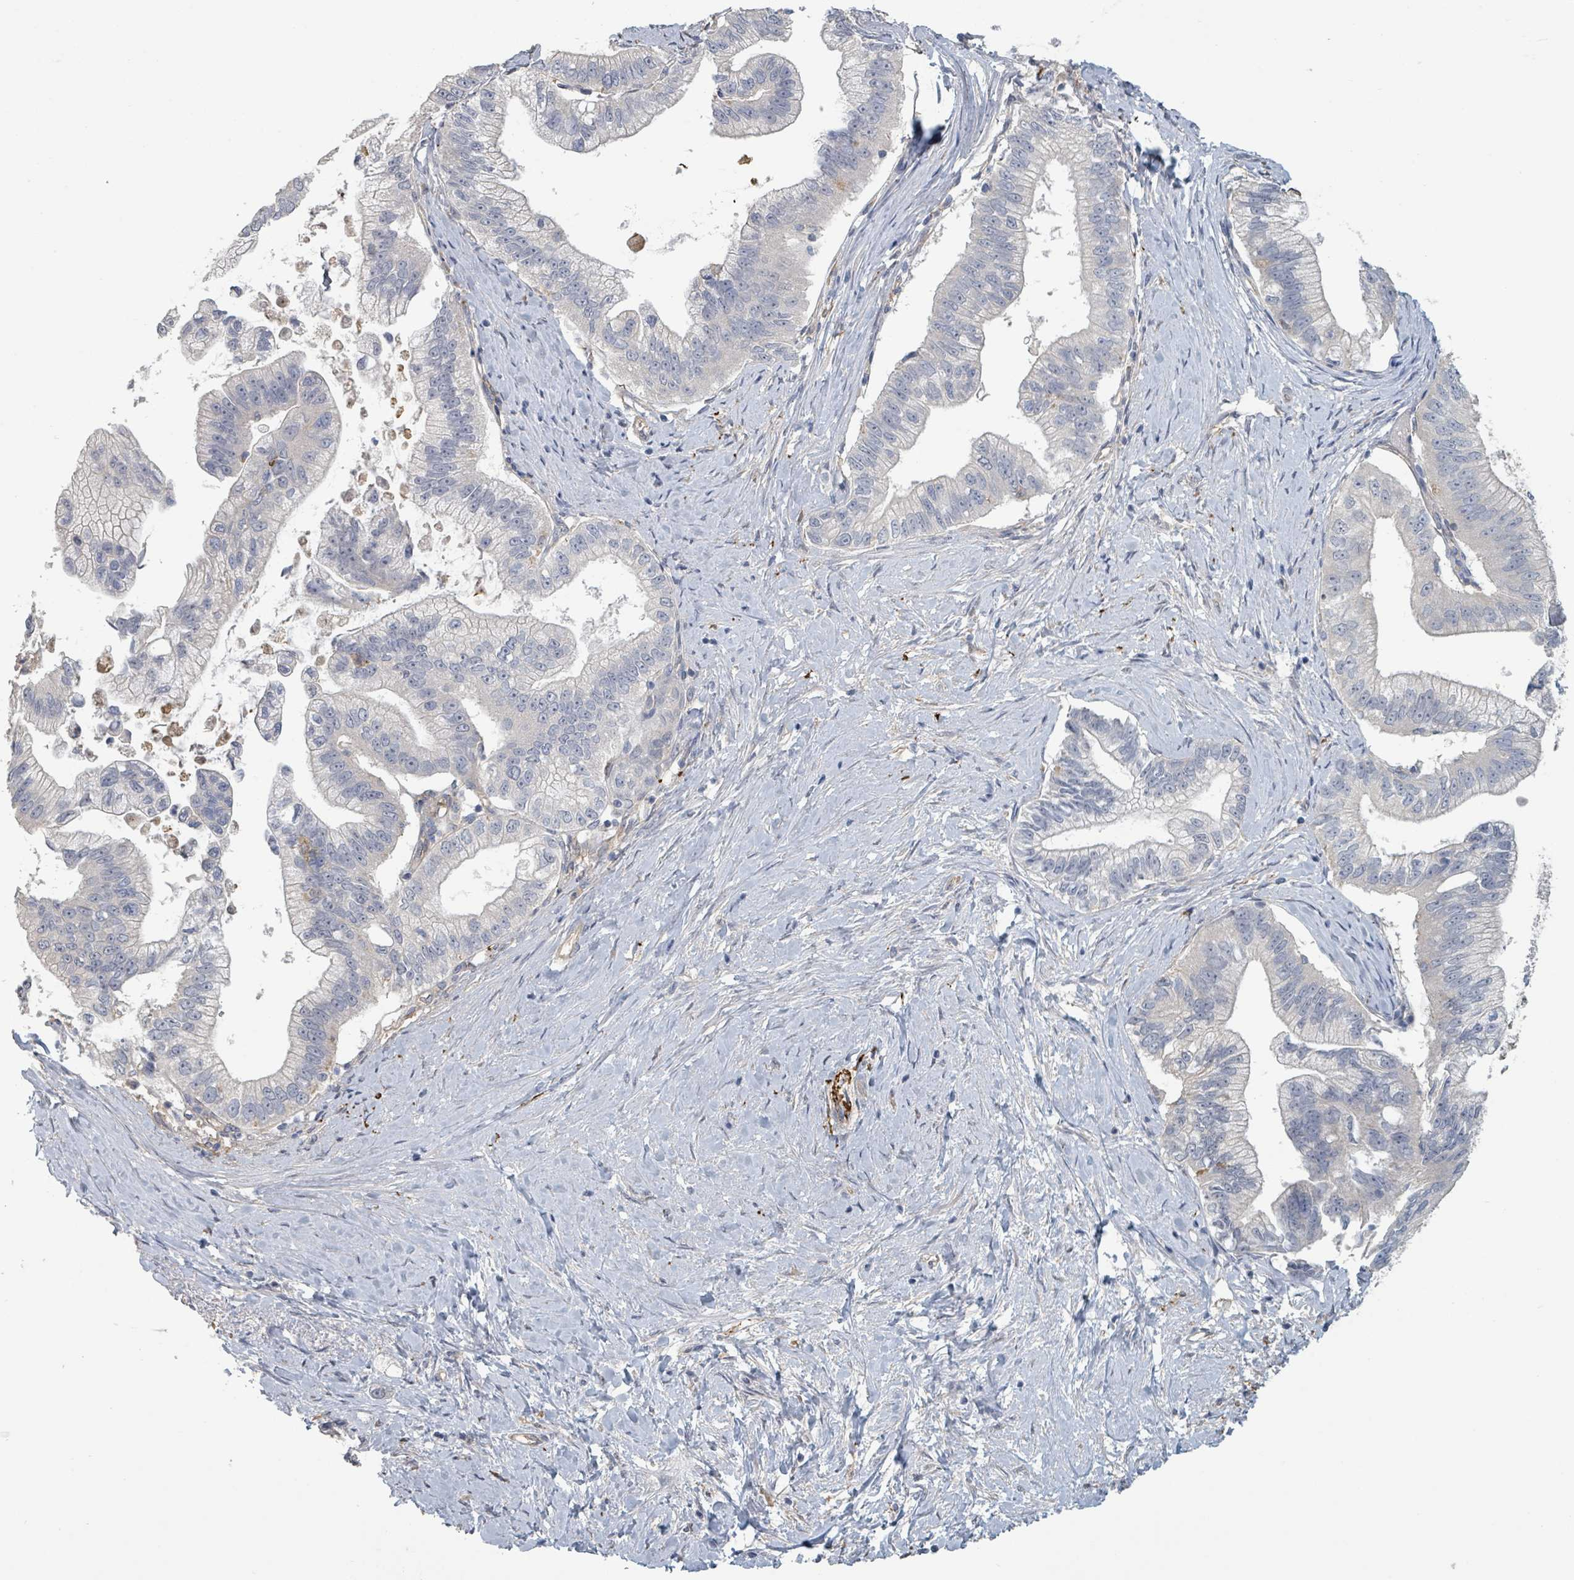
{"staining": {"intensity": "negative", "quantity": "none", "location": "none"}, "tissue": "pancreatic cancer", "cell_type": "Tumor cells", "image_type": "cancer", "snomed": [{"axis": "morphology", "description": "Adenocarcinoma, NOS"}, {"axis": "topography", "description": "Pancreas"}], "caption": "Immunohistochemical staining of human adenocarcinoma (pancreatic) demonstrates no significant positivity in tumor cells. (DAB IHC visualized using brightfield microscopy, high magnification).", "gene": "PLAUR", "patient": {"sex": "male", "age": 70}}